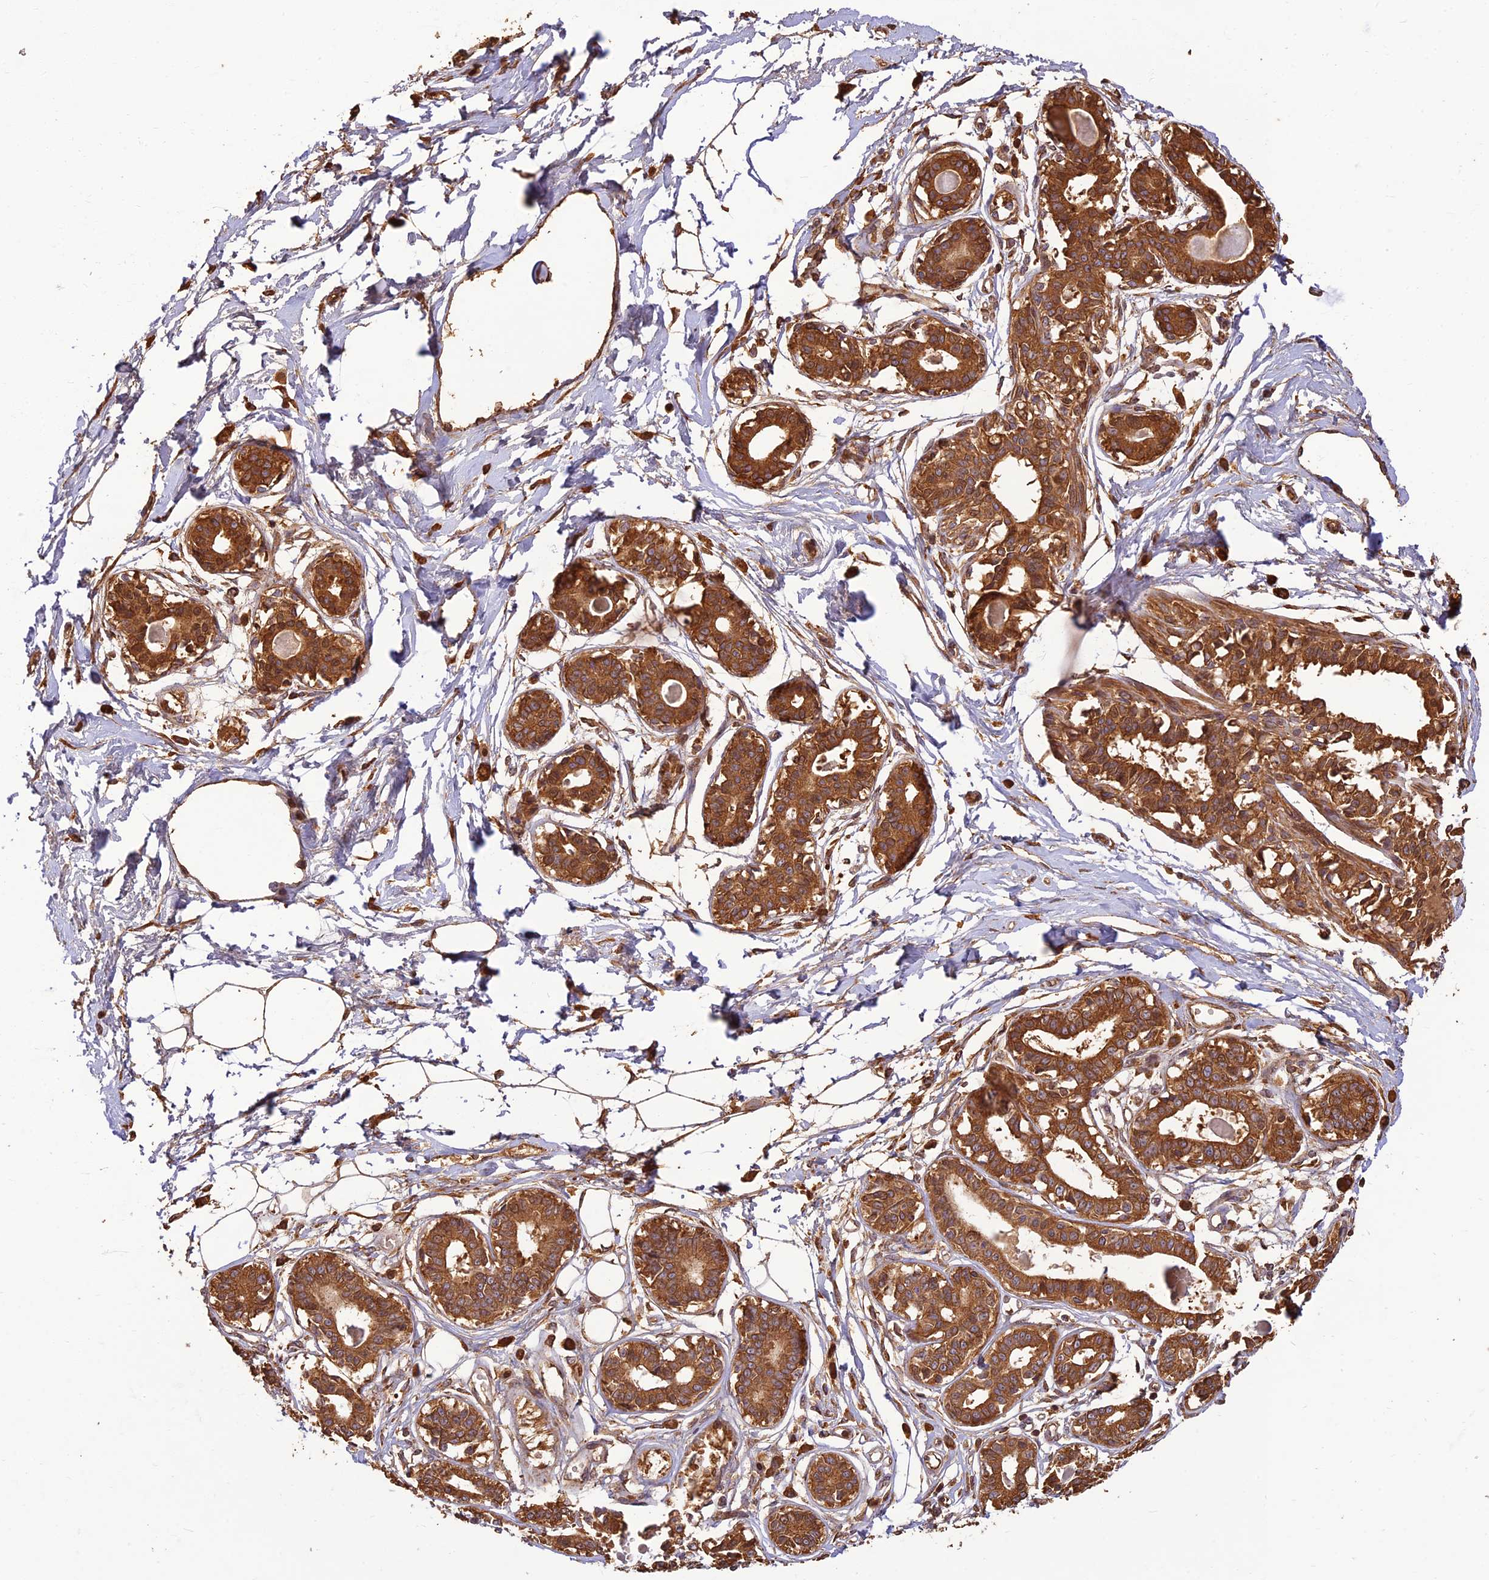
{"staining": {"intensity": "moderate", "quantity": ">75%", "location": "cytoplasmic/membranous"}, "tissue": "breast", "cell_type": "Adipocytes", "image_type": "normal", "snomed": [{"axis": "morphology", "description": "Normal tissue, NOS"}, {"axis": "topography", "description": "Breast"}], "caption": "Immunohistochemical staining of unremarkable breast displays moderate cytoplasmic/membranous protein staining in approximately >75% of adipocytes.", "gene": "CORO1C", "patient": {"sex": "female", "age": 45}}